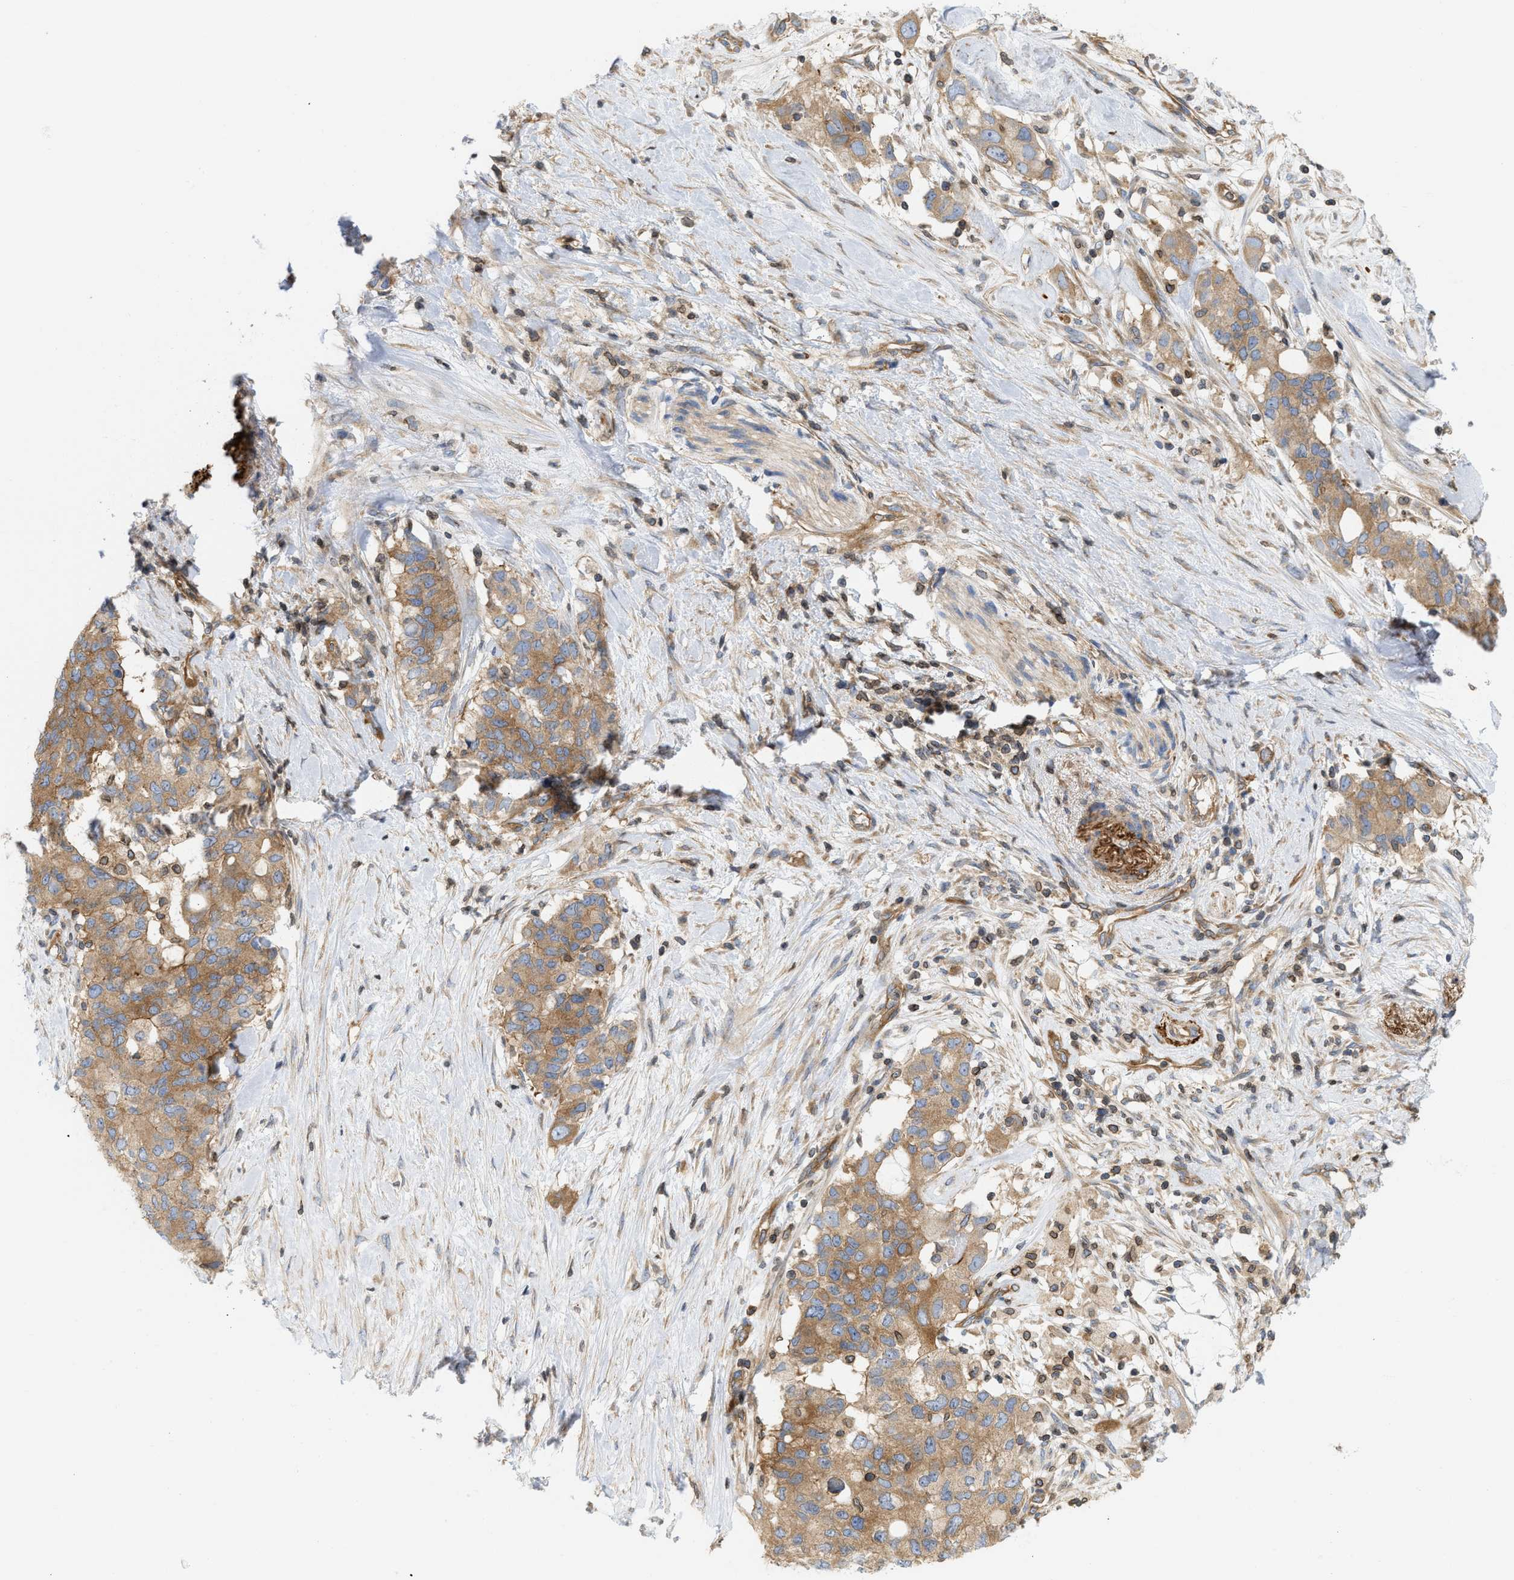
{"staining": {"intensity": "moderate", "quantity": ">75%", "location": "cytoplasmic/membranous"}, "tissue": "pancreatic cancer", "cell_type": "Tumor cells", "image_type": "cancer", "snomed": [{"axis": "morphology", "description": "Adenocarcinoma, NOS"}, {"axis": "topography", "description": "Pancreas"}], "caption": "Immunohistochemical staining of adenocarcinoma (pancreatic) shows moderate cytoplasmic/membranous protein expression in approximately >75% of tumor cells.", "gene": "STRN", "patient": {"sex": "female", "age": 56}}